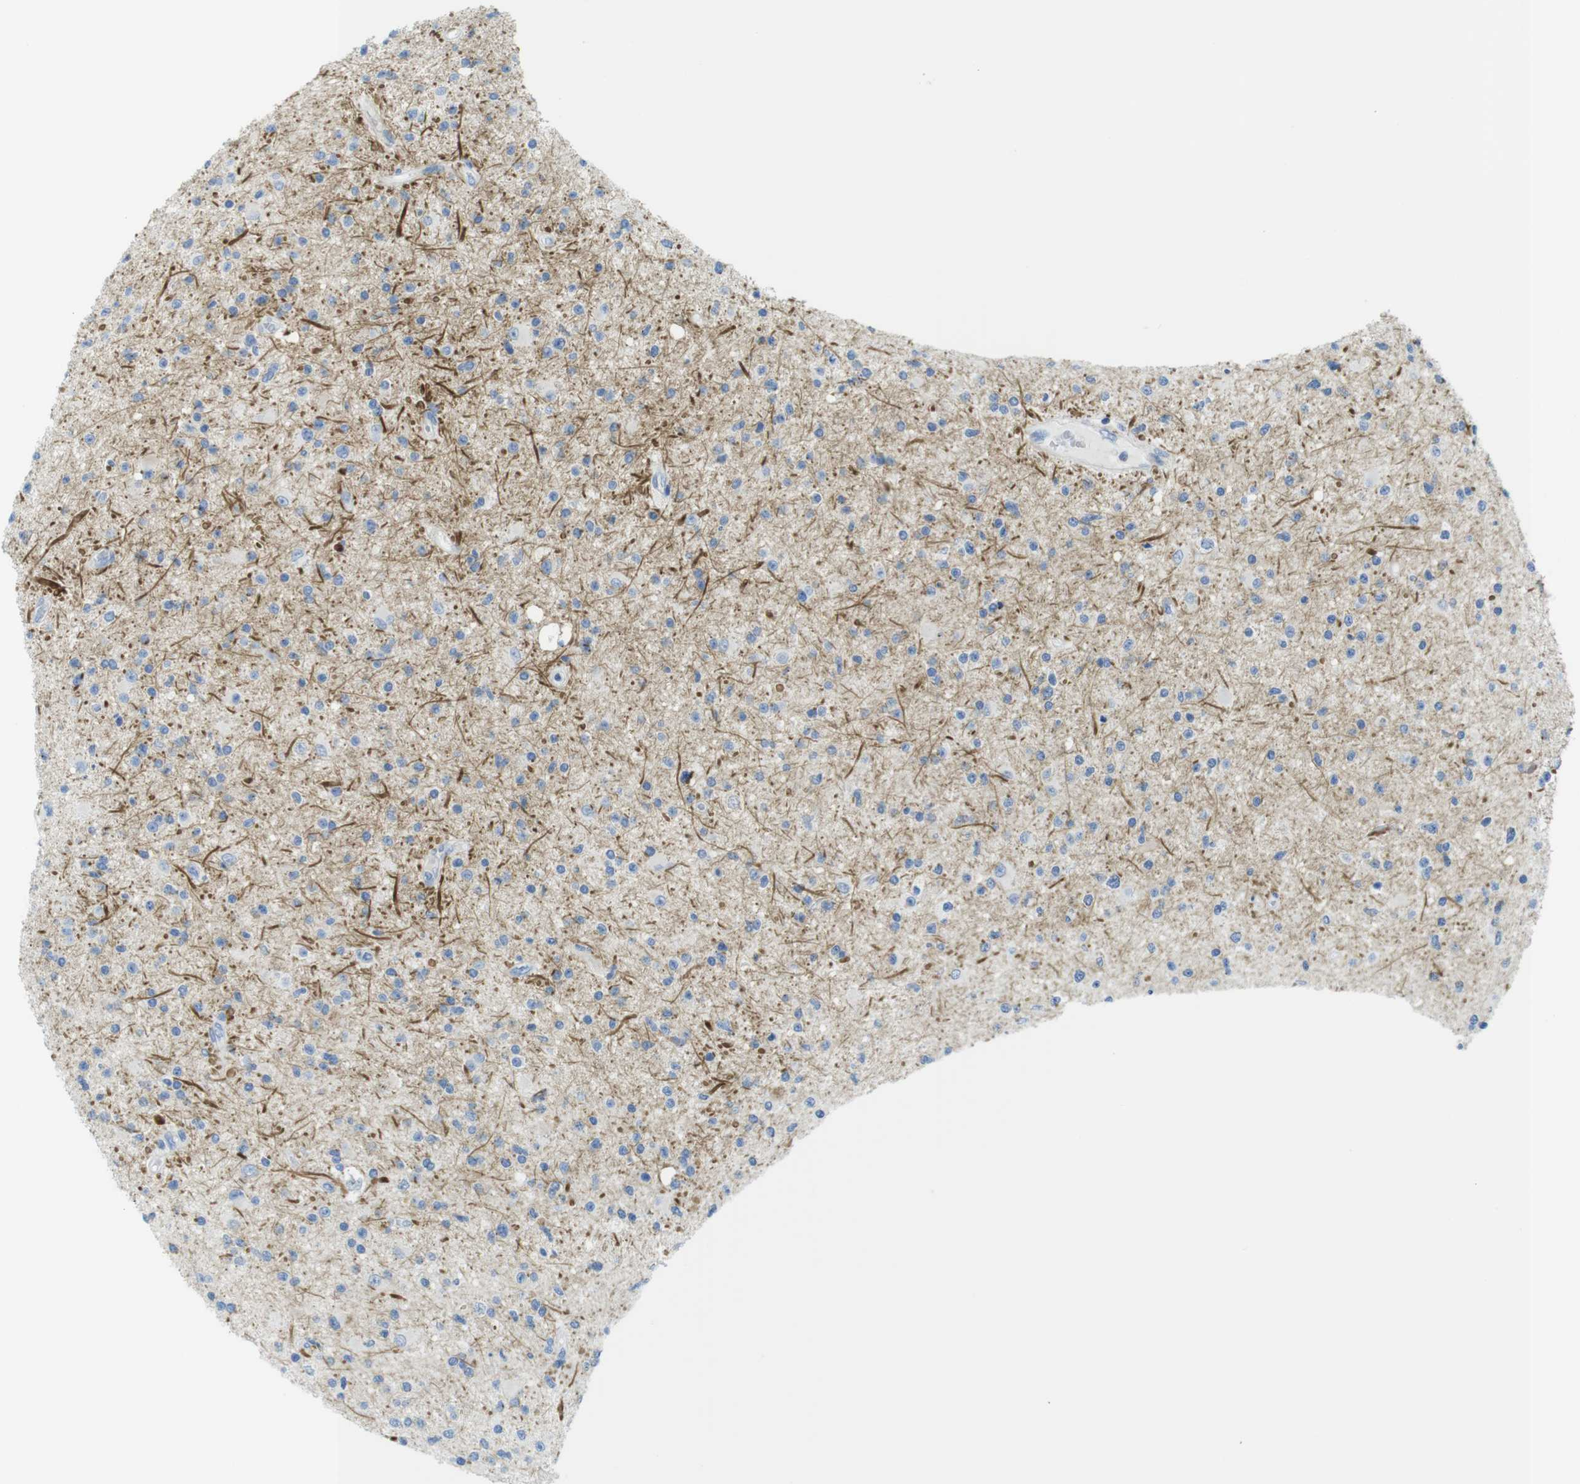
{"staining": {"intensity": "negative", "quantity": "none", "location": "none"}, "tissue": "glioma", "cell_type": "Tumor cells", "image_type": "cancer", "snomed": [{"axis": "morphology", "description": "Glioma, malignant, High grade"}, {"axis": "topography", "description": "Brain"}], "caption": "Tumor cells are negative for protein expression in human malignant glioma (high-grade).", "gene": "ASIC5", "patient": {"sex": "male", "age": 33}}